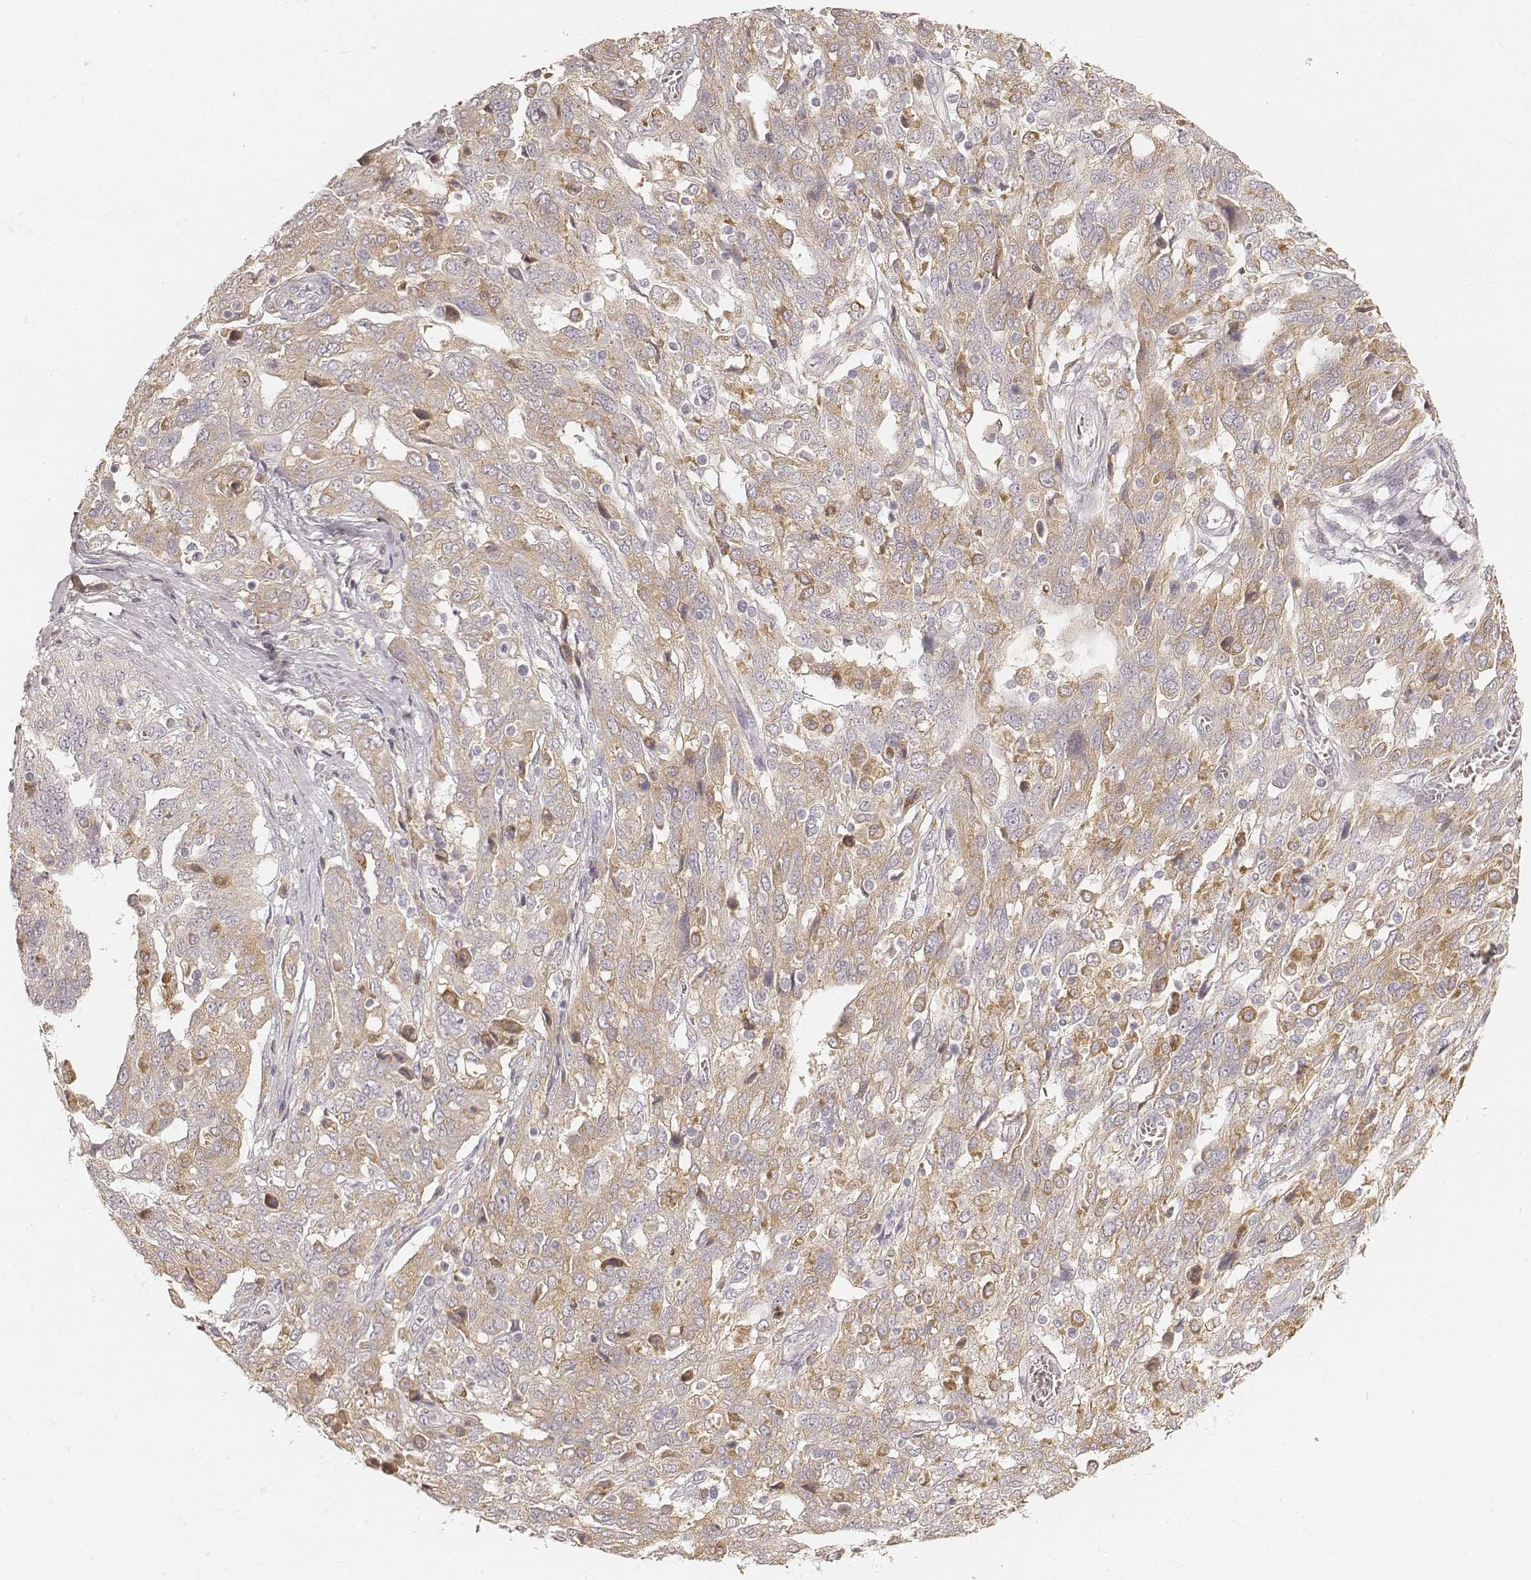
{"staining": {"intensity": "weak", "quantity": ">75%", "location": "cytoplasmic/membranous"}, "tissue": "ovarian cancer", "cell_type": "Tumor cells", "image_type": "cancer", "snomed": [{"axis": "morphology", "description": "Cystadenocarcinoma, serous, NOS"}, {"axis": "topography", "description": "Ovary"}], "caption": "Serous cystadenocarcinoma (ovarian) was stained to show a protein in brown. There is low levels of weak cytoplasmic/membranous staining in approximately >75% of tumor cells.", "gene": "FMNL2", "patient": {"sex": "female", "age": 67}}